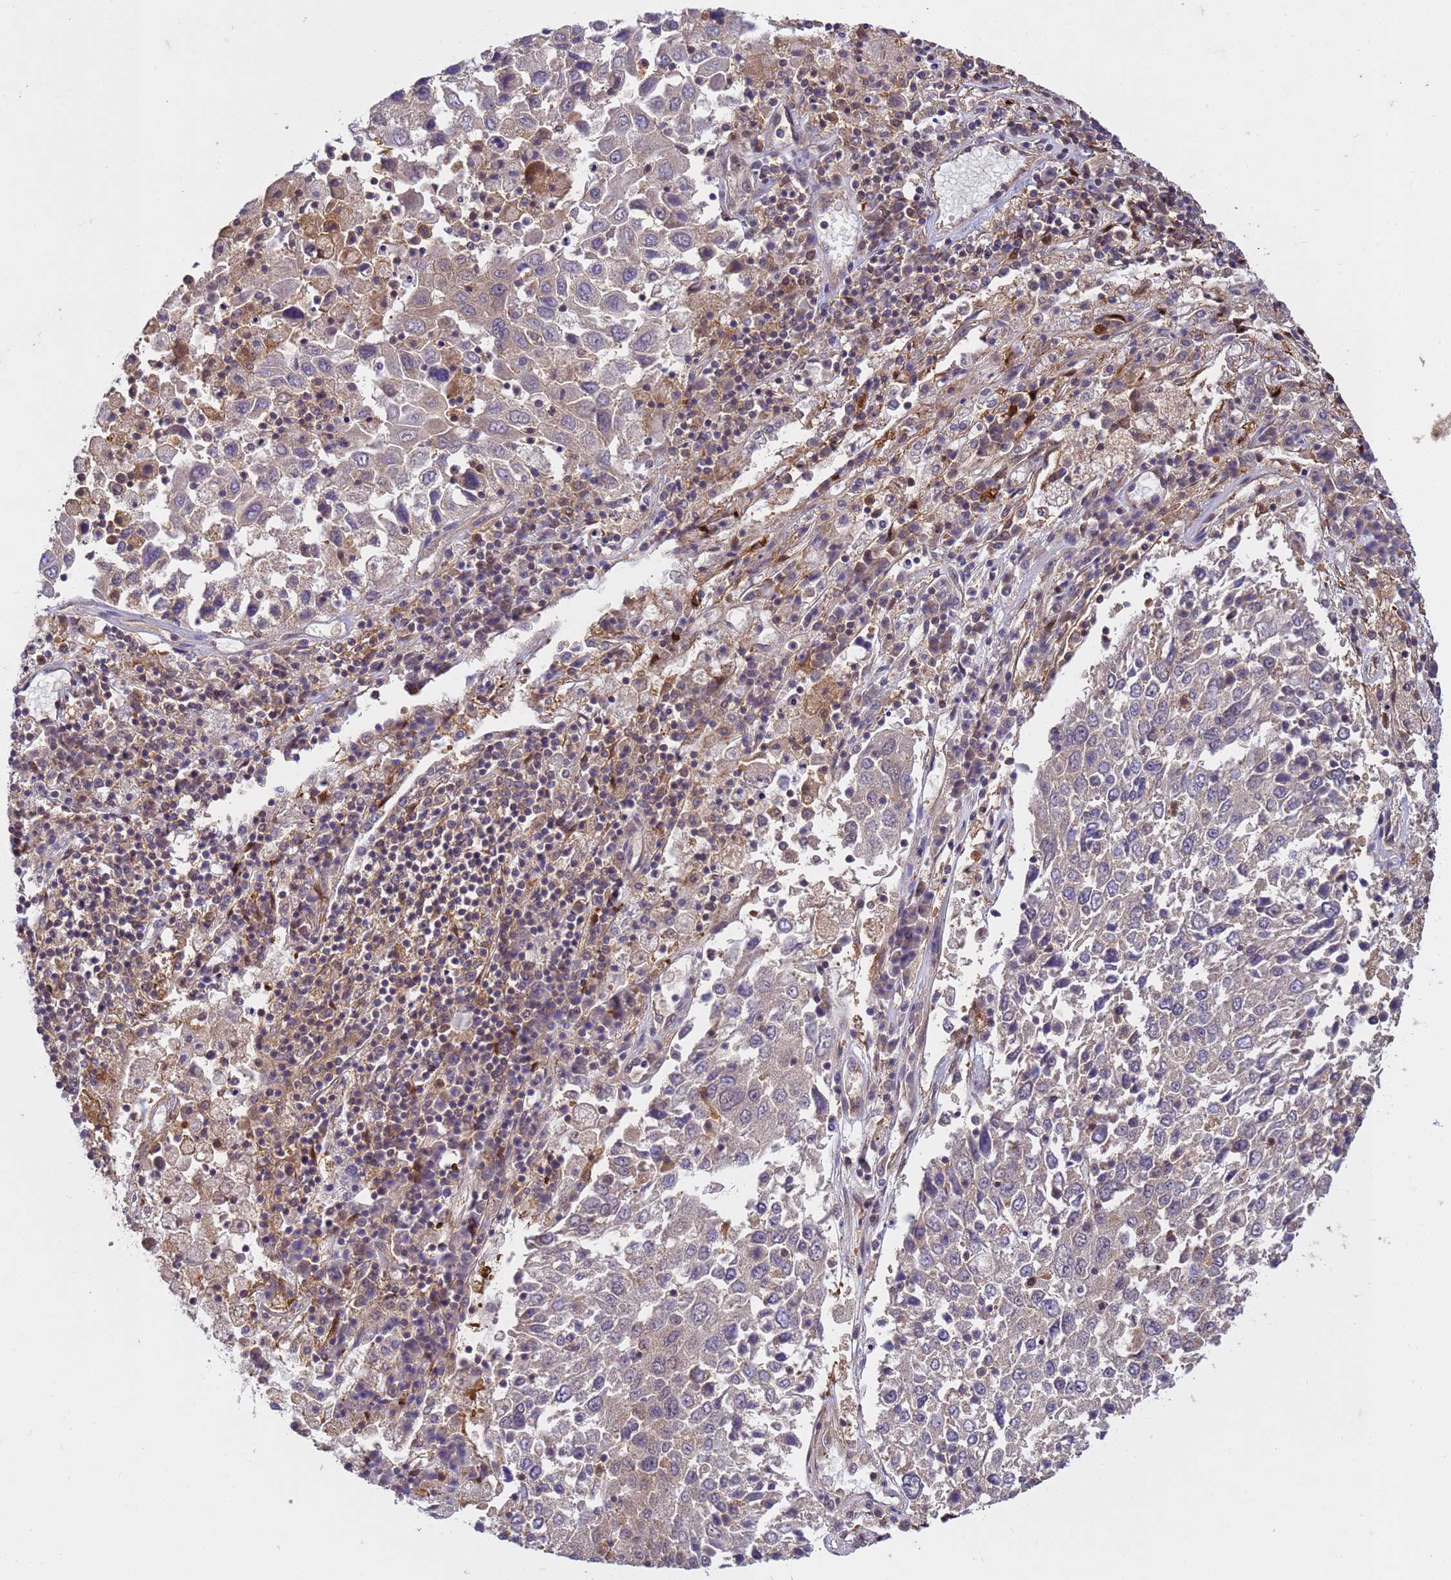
{"staining": {"intensity": "negative", "quantity": "none", "location": "none"}, "tissue": "lung cancer", "cell_type": "Tumor cells", "image_type": "cancer", "snomed": [{"axis": "morphology", "description": "Squamous cell carcinoma, NOS"}, {"axis": "topography", "description": "Lung"}], "caption": "The micrograph displays no significant staining in tumor cells of squamous cell carcinoma (lung).", "gene": "NPEPPS", "patient": {"sex": "male", "age": 65}}